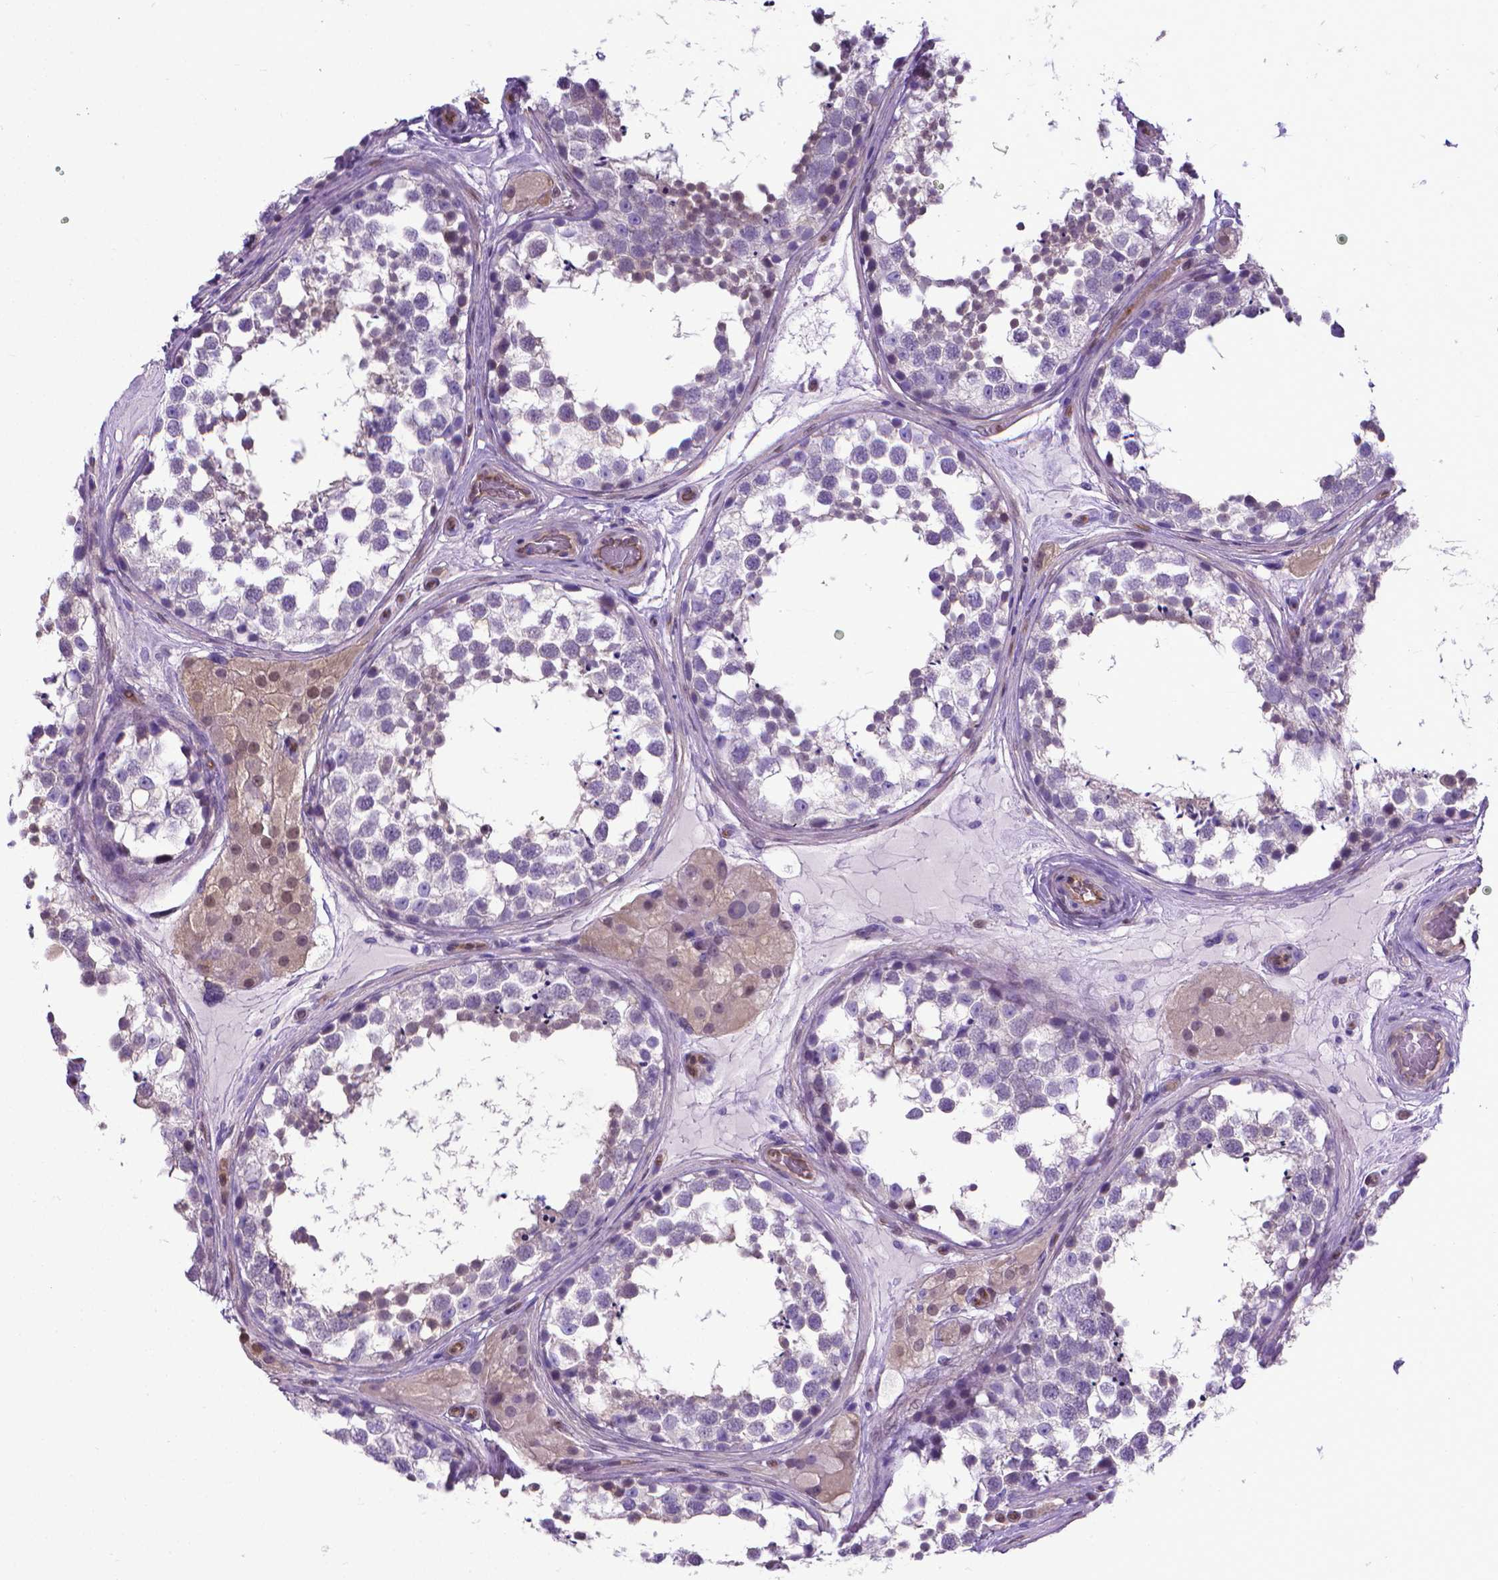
{"staining": {"intensity": "negative", "quantity": "none", "location": "none"}, "tissue": "testis", "cell_type": "Cells in seminiferous ducts", "image_type": "normal", "snomed": [{"axis": "morphology", "description": "Normal tissue, NOS"}, {"axis": "morphology", "description": "Seminoma, NOS"}, {"axis": "topography", "description": "Testis"}], "caption": "IHC photomicrograph of benign testis: testis stained with DAB demonstrates no significant protein staining in cells in seminiferous ducts.", "gene": "CLIC4", "patient": {"sex": "male", "age": 65}}